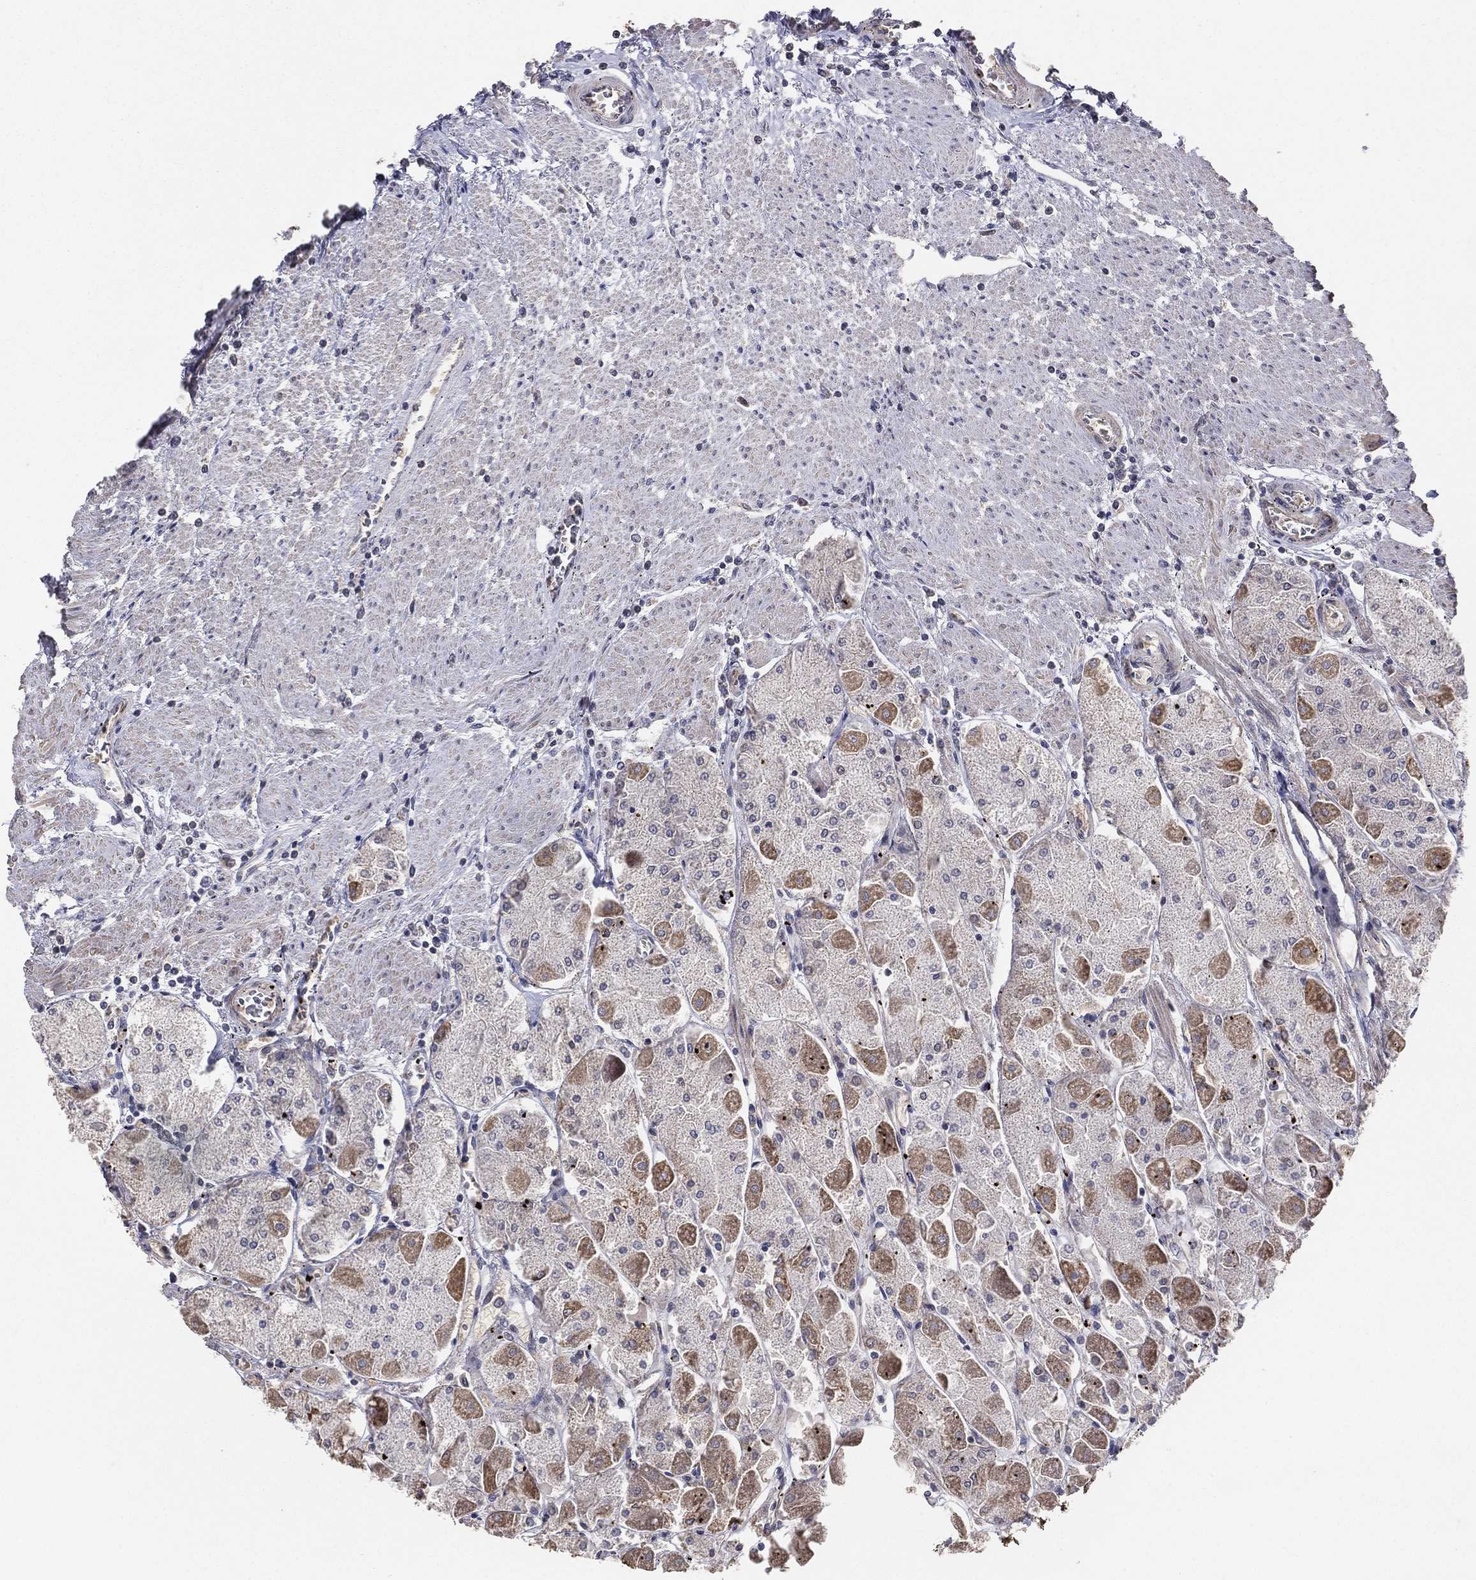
{"staining": {"intensity": "strong", "quantity": "25%-75%", "location": "cytoplasmic/membranous"}, "tissue": "stomach", "cell_type": "Glandular cells", "image_type": "normal", "snomed": [{"axis": "morphology", "description": "Normal tissue, NOS"}, {"axis": "topography", "description": "Stomach"}], "caption": "The immunohistochemical stain labels strong cytoplasmic/membranous staining in glandular cells of normal stomach. (Brightfield microscopy of DAB IHC at high magnification).", "gene": "KAT14", "patient": {"sex": "male", "age": 70}}